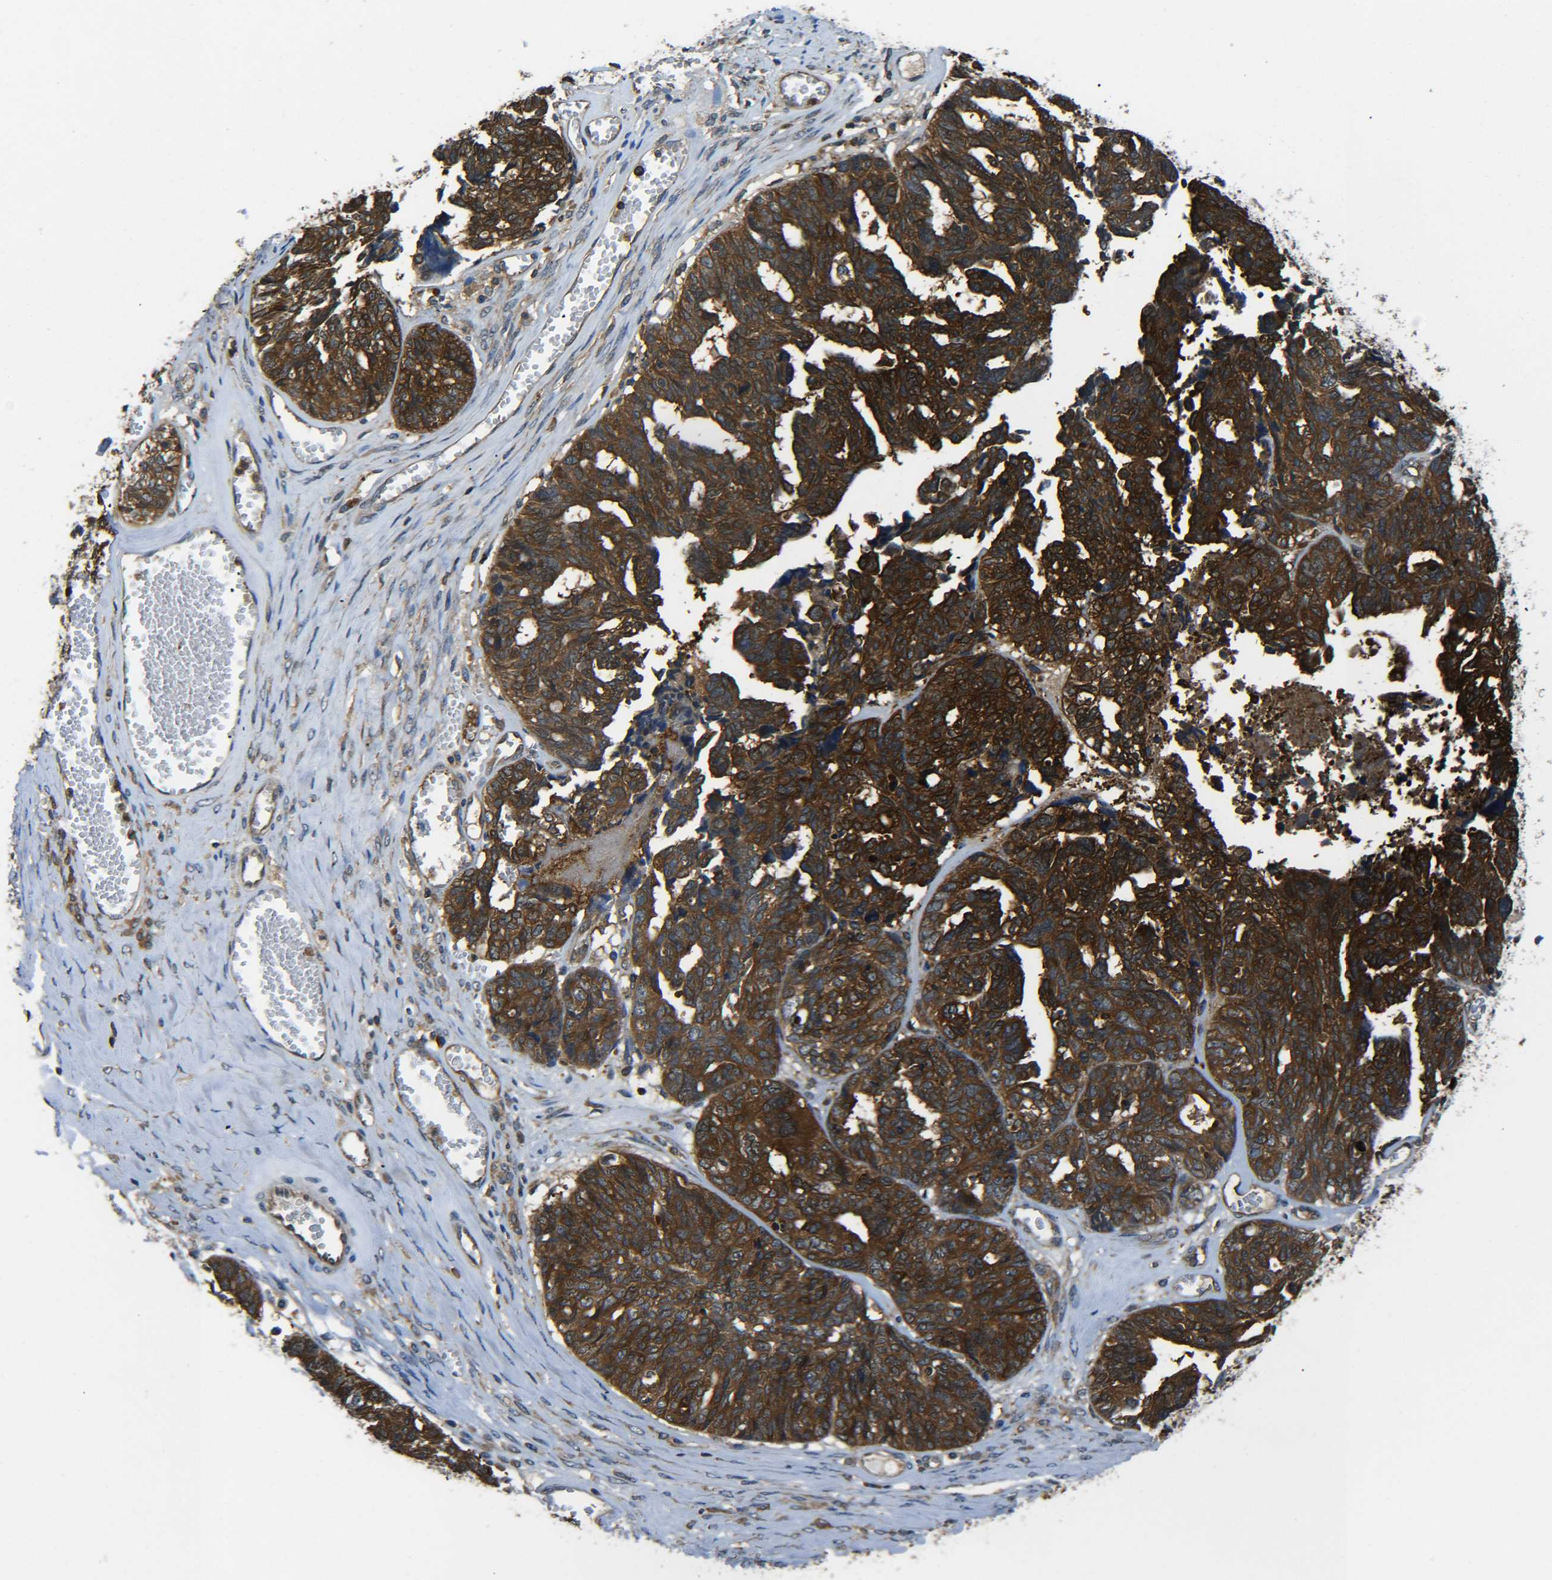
{"staining": {"intensity": "strong", "quantity": ">75%", "location": "cytoplasmic/membranous"}, "tissue": "ovarian cancer", "cell_type": "Tumor cells", "image_type": "cancer", "snomed": [{"axis": "morphology", "description": "Cystadenocarcinoma, serous, NOS"}, {"axis": "topography", "description": "Ovary"}], "caption": "Protein staining exhibits strong cytoplasmic/membranous staining in about >75% of tumor cells in ovarian cancer (serous cystadenocarcinoma).", "gene": "PREB", "patient": {"sex": "female", "age": 79}}